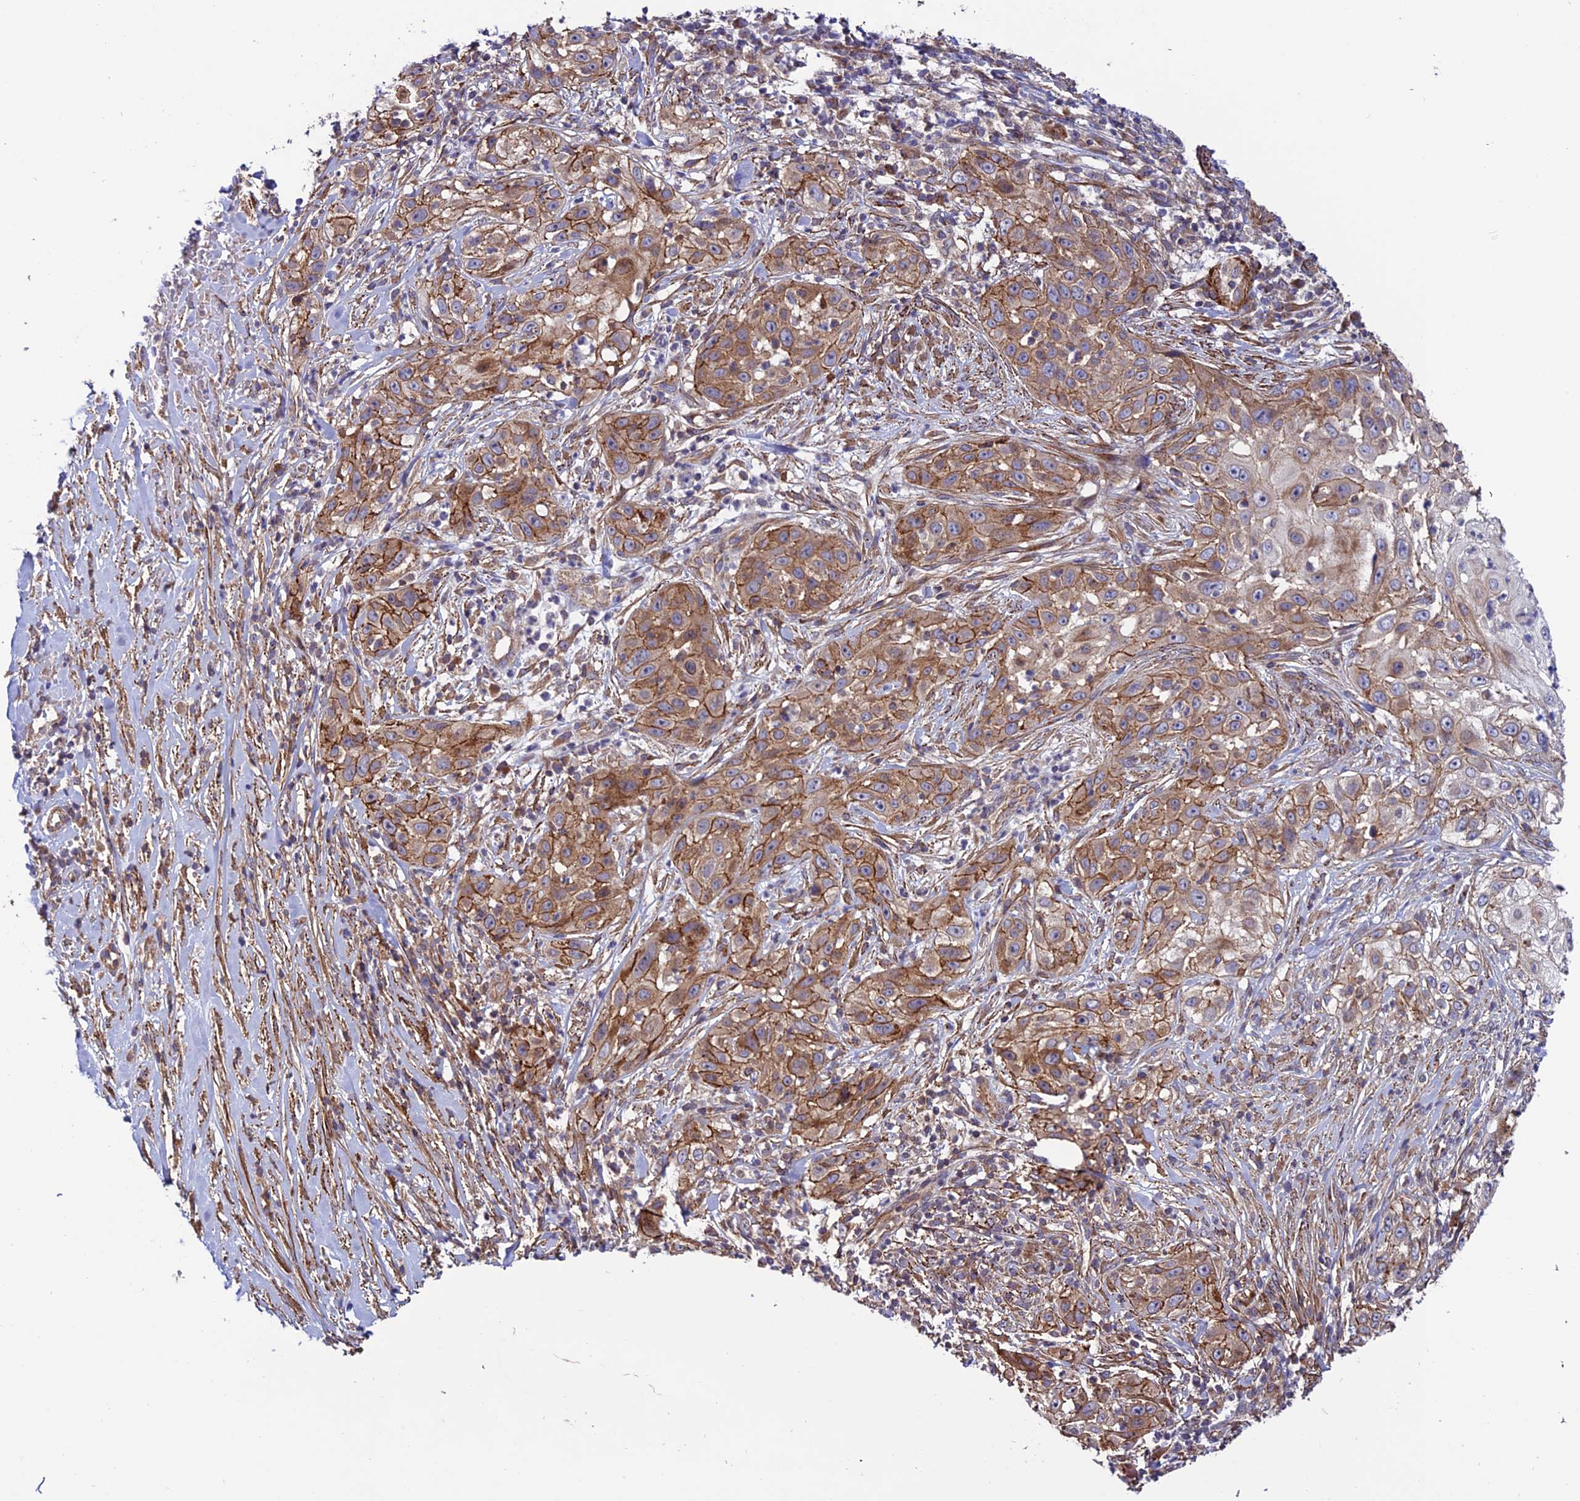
{"staining": {"intensity": "moderate", "quantity": "25%-75%", "location": "cytoplasmic/membranous"}, "tissue": "skin cancer", "cell_type": "Tumor cells", "image_type": "cancer", "snomed": [{"axis": "morphology", "description": "Squamous cell carcinoma, NOS"}, {"axis": "topography", "description": "Skin"}], "caption": "Human skin cancer stained with a brown dye demonstrates moderate cytoplasmic/membranous positive expression in about 25%-75% of tumor cells.", "gene": "TNIP3", "patient": {"sex": "female", "age": 44}}